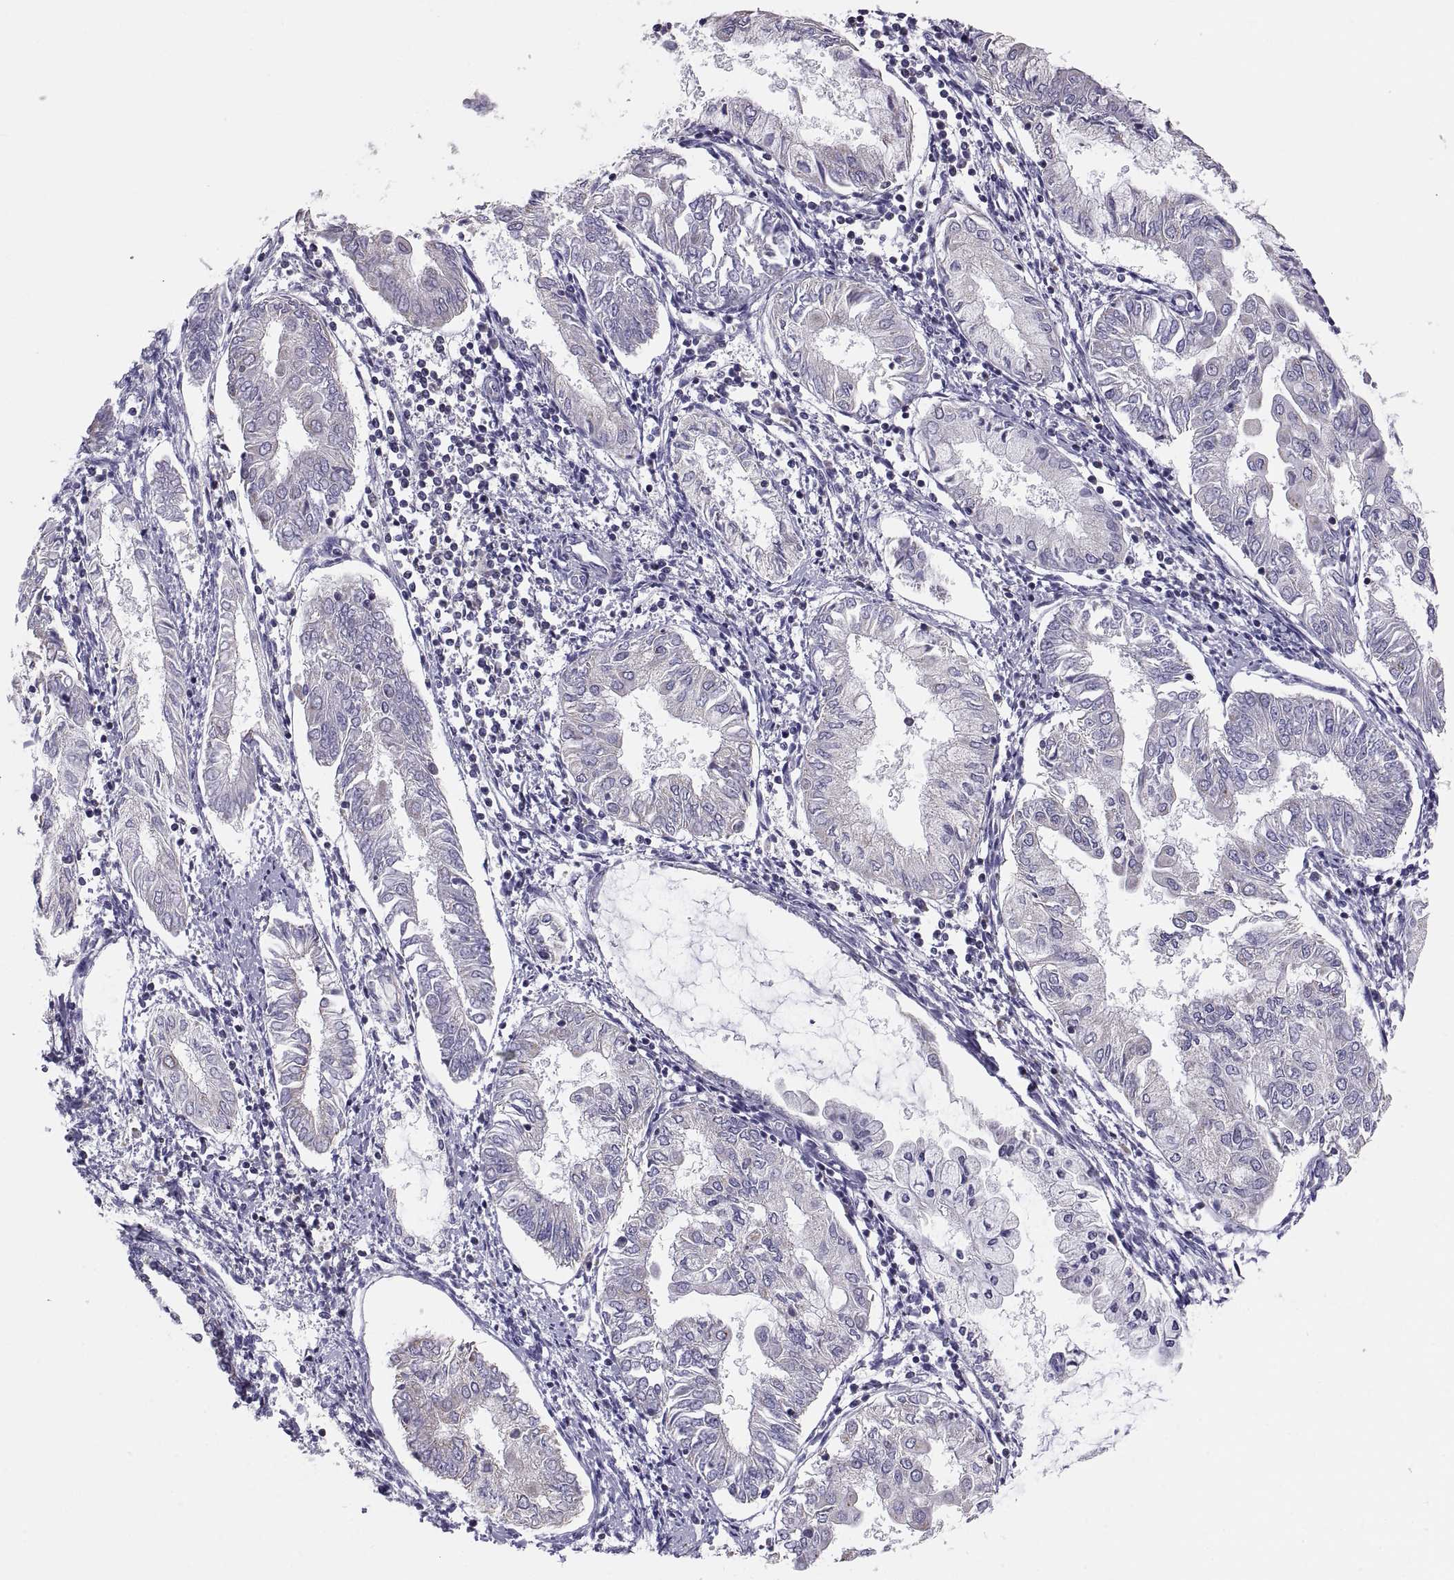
{"staining": {"intensity": "negative", "quantity": "none", "location": "none"}, "tissue": "endometrial cancer", "cell_type": "Tumor cells", "image_type": "cancer", "snomed": [{"axis": "morphology", "description": "Adenocarcinoma, NOS"}, {"axis": "topography", "description": "Endometrium"}], "caption": "IHC histopathology image of human endometrial cancer stained for a protein (brown), which reveals no expression in tumor cells. (Stains: DAB (3,3'-diaminobenzidine) immunohistochemistry with hematoxylin counter stain, Microscopy: brightfield microscopy at high magnification).", "gene": "TNNC1", "patient": {"sex": "female", "age": 68}}